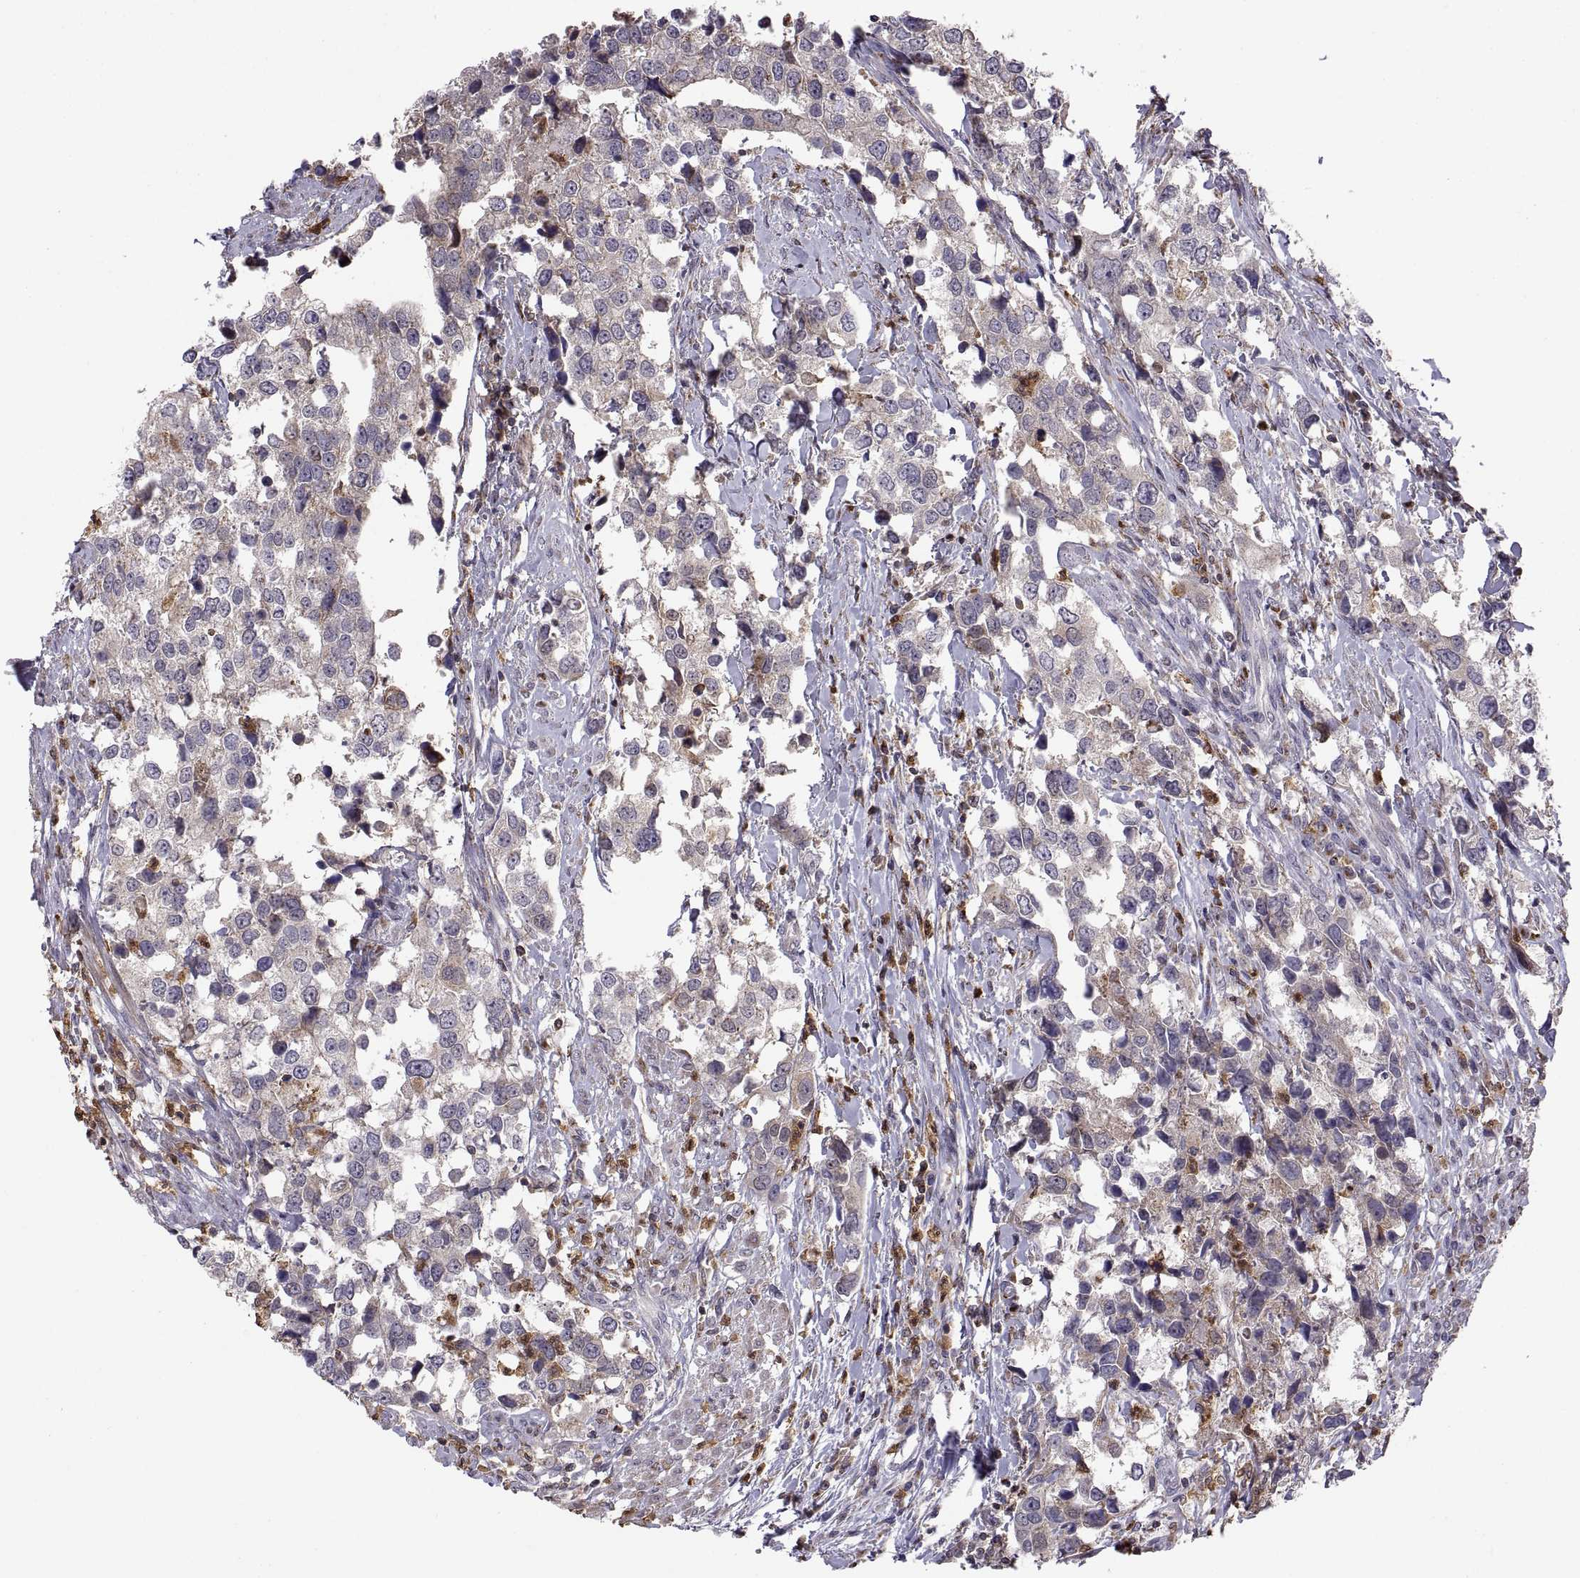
{"staining": {"intensity": "negative", "quantity": "none", "location": "none"}, "tissue": "urothelial cancer", "cell_type": "Tumor cells", "image_type": "cancer", "snomed": [{"axis": "morphology", "description": "Urothelial carcinoma, NOS"}, {"axis": "morphology", "description": "Urothelial carcinoma, High grade"}, {"axis": "topography", "description": "Urinary bladder"}], "caption": "Histopathology image shows no significant protein positivity in tumor cells of urothelial cancer. The staining is performed using DAB brown chromogen with nuclei counter-stained in using hematoxylin.", "gene": "ACAP1", "patient": {"sex": "male", "age": 63}}